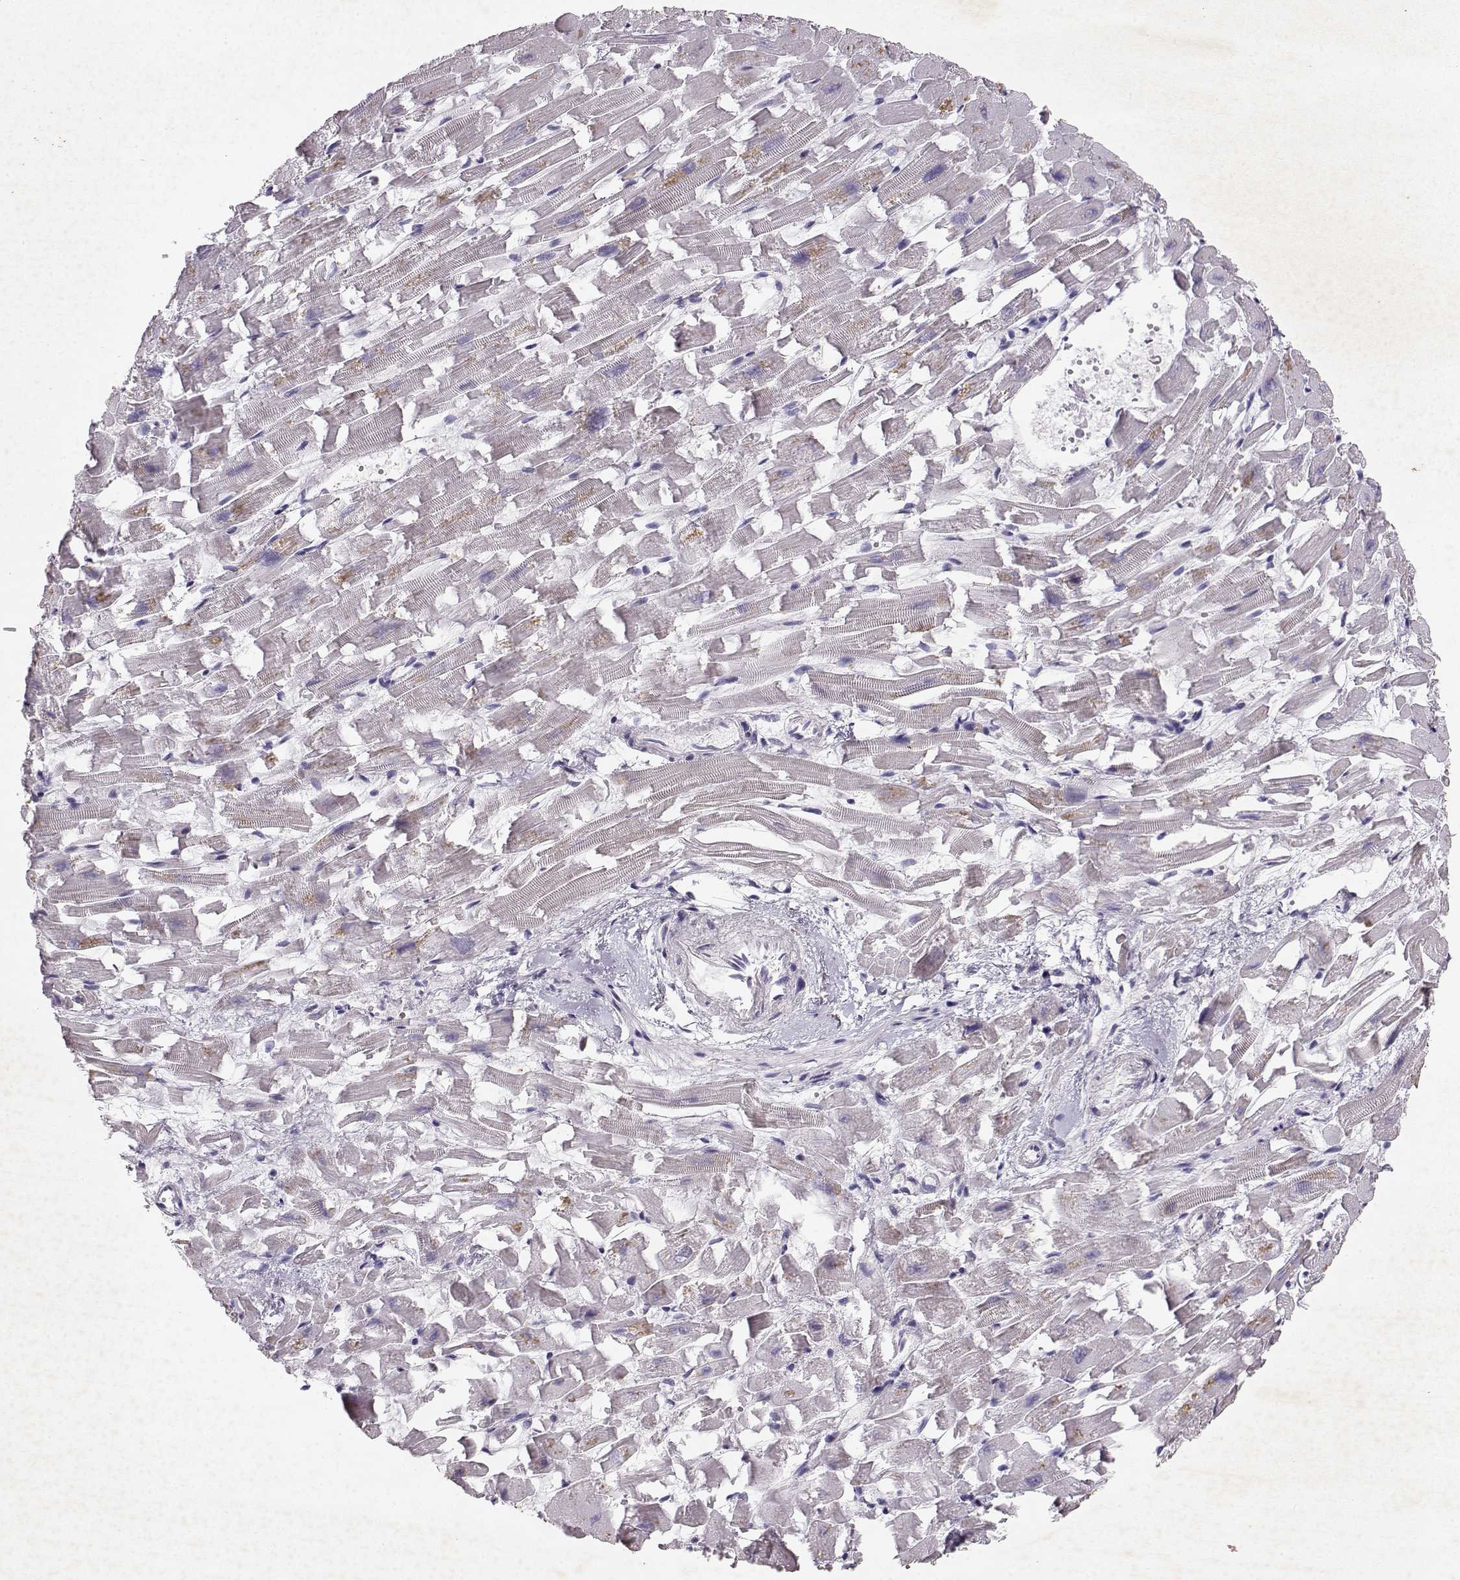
{"staining": {"intensity": "negative", "quantity": "none", "location": "none"}, "tissue": "heart muscle", "cell_type": "Cardiomyocytes", "image_type": "normal", "snomed": [{"axis": "morphology", "description": "Normal tissue, NOS"}, {"axis": "topography", "description": "Heart"}], "caption": "Immunohistochemical staining of normal human heart muscle displays no significant expression in cardiomyocytes.", "gene": "RD3", "patient": {"sex": "female", "age": 64}}